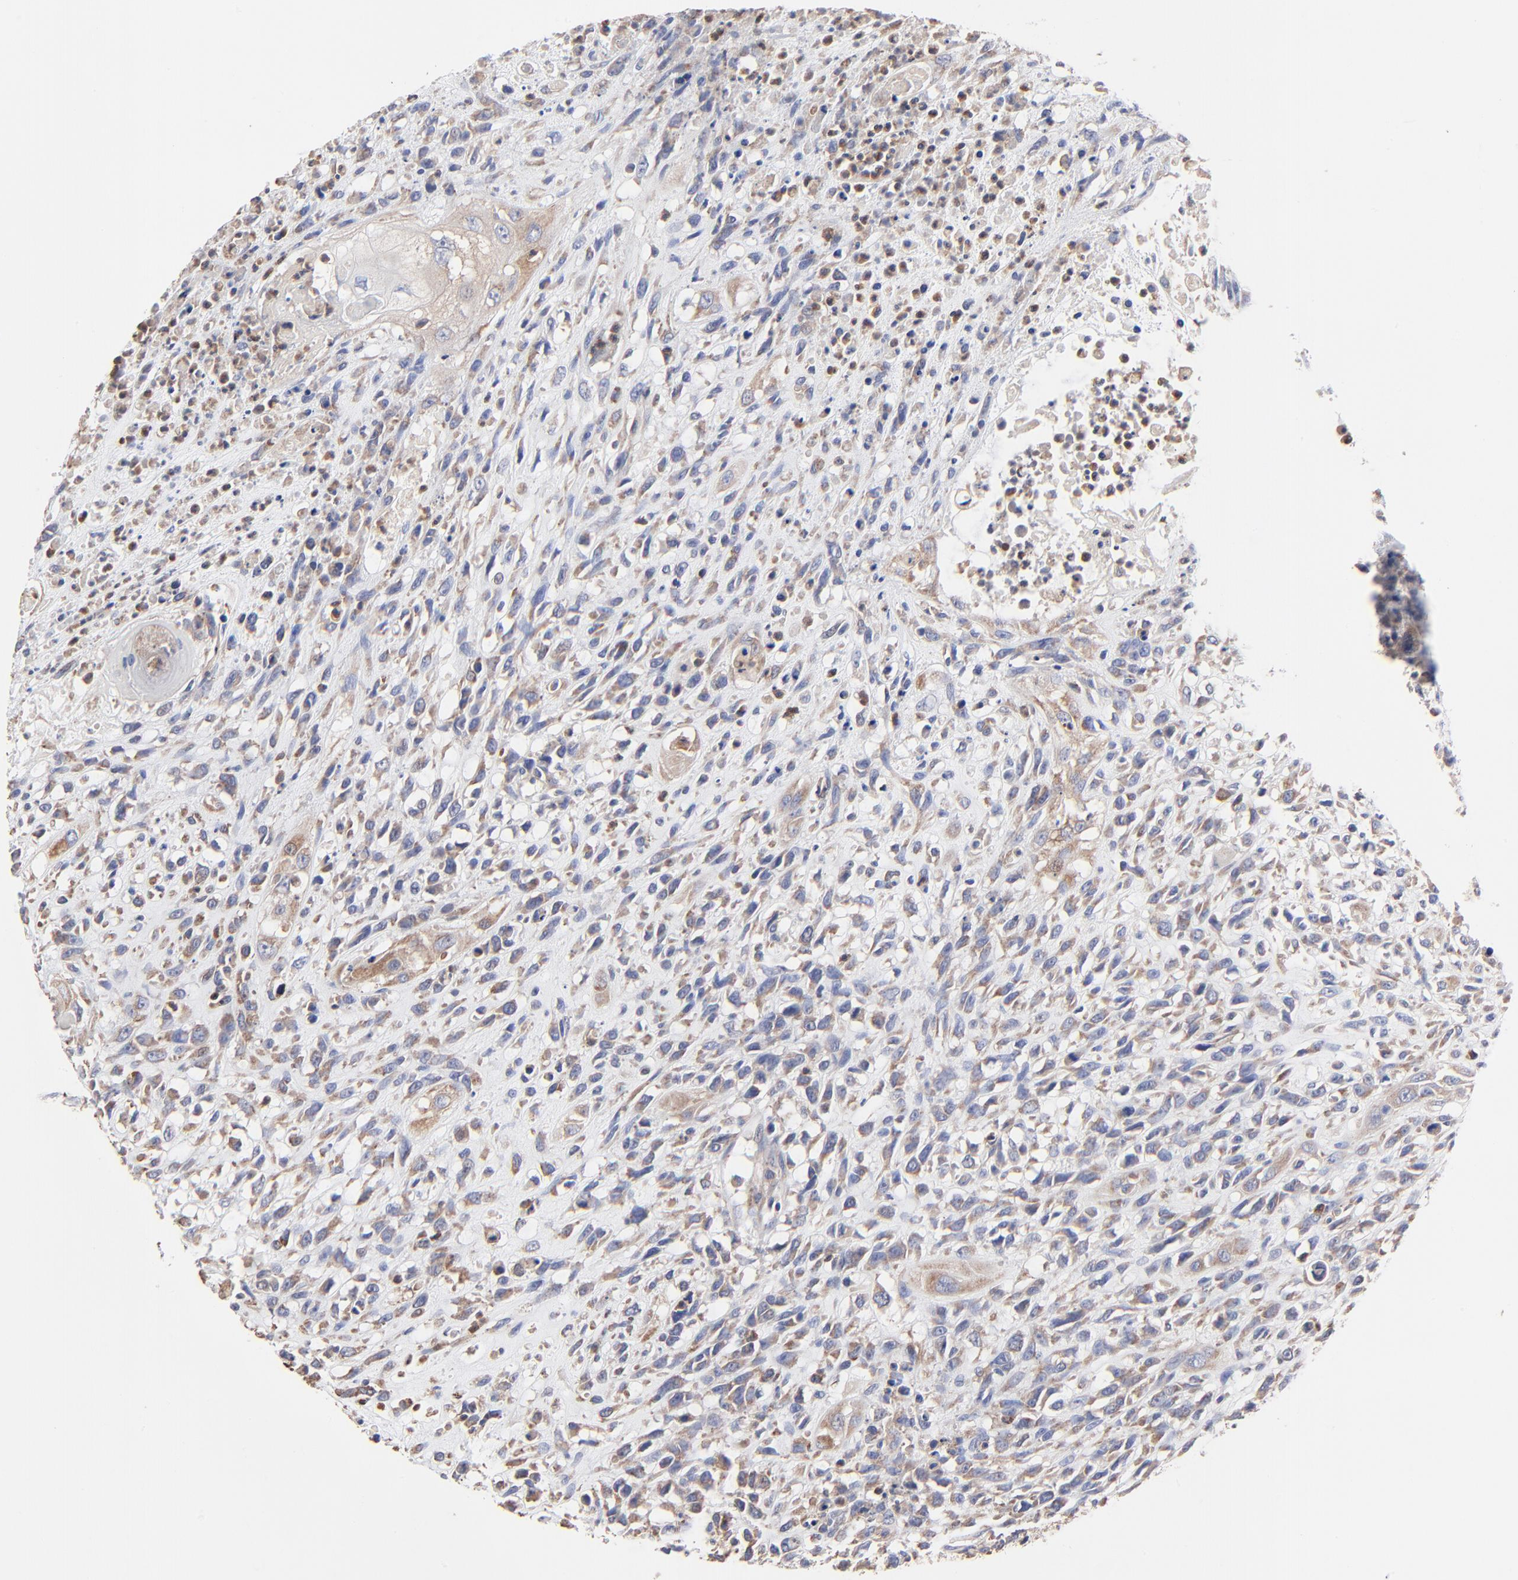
{"staining": {"intensity": "weak", "quantity": ">75%", "location": "cytoplasmic/membranous"}, "tissue": "head and neck cancer", "cell_type": "Tumor cells", "image_type": "cancer", "snomed": [{"axis": "morphology", "description": "Necrosis, NOS"}, {"axis": "morphology", "description": "Neoplasm, malignant, NOS"}, {"axis": "topography", "description": "Salivary gland"}, {"axis": "topography", "description": "Head-Neck"}], "caption": "Immunohistochemical staining of human head and neck cancer displays low levels of weak cytoplasmic/membranous positivity in approximately >75% of tumor cells. (DAB (3,3'-diaminobenzidine) = brown stain, brightfield microscopy at high magnification).", "gene": "PPFIBP2", "patient": {"sex": "male", "age": 43}}